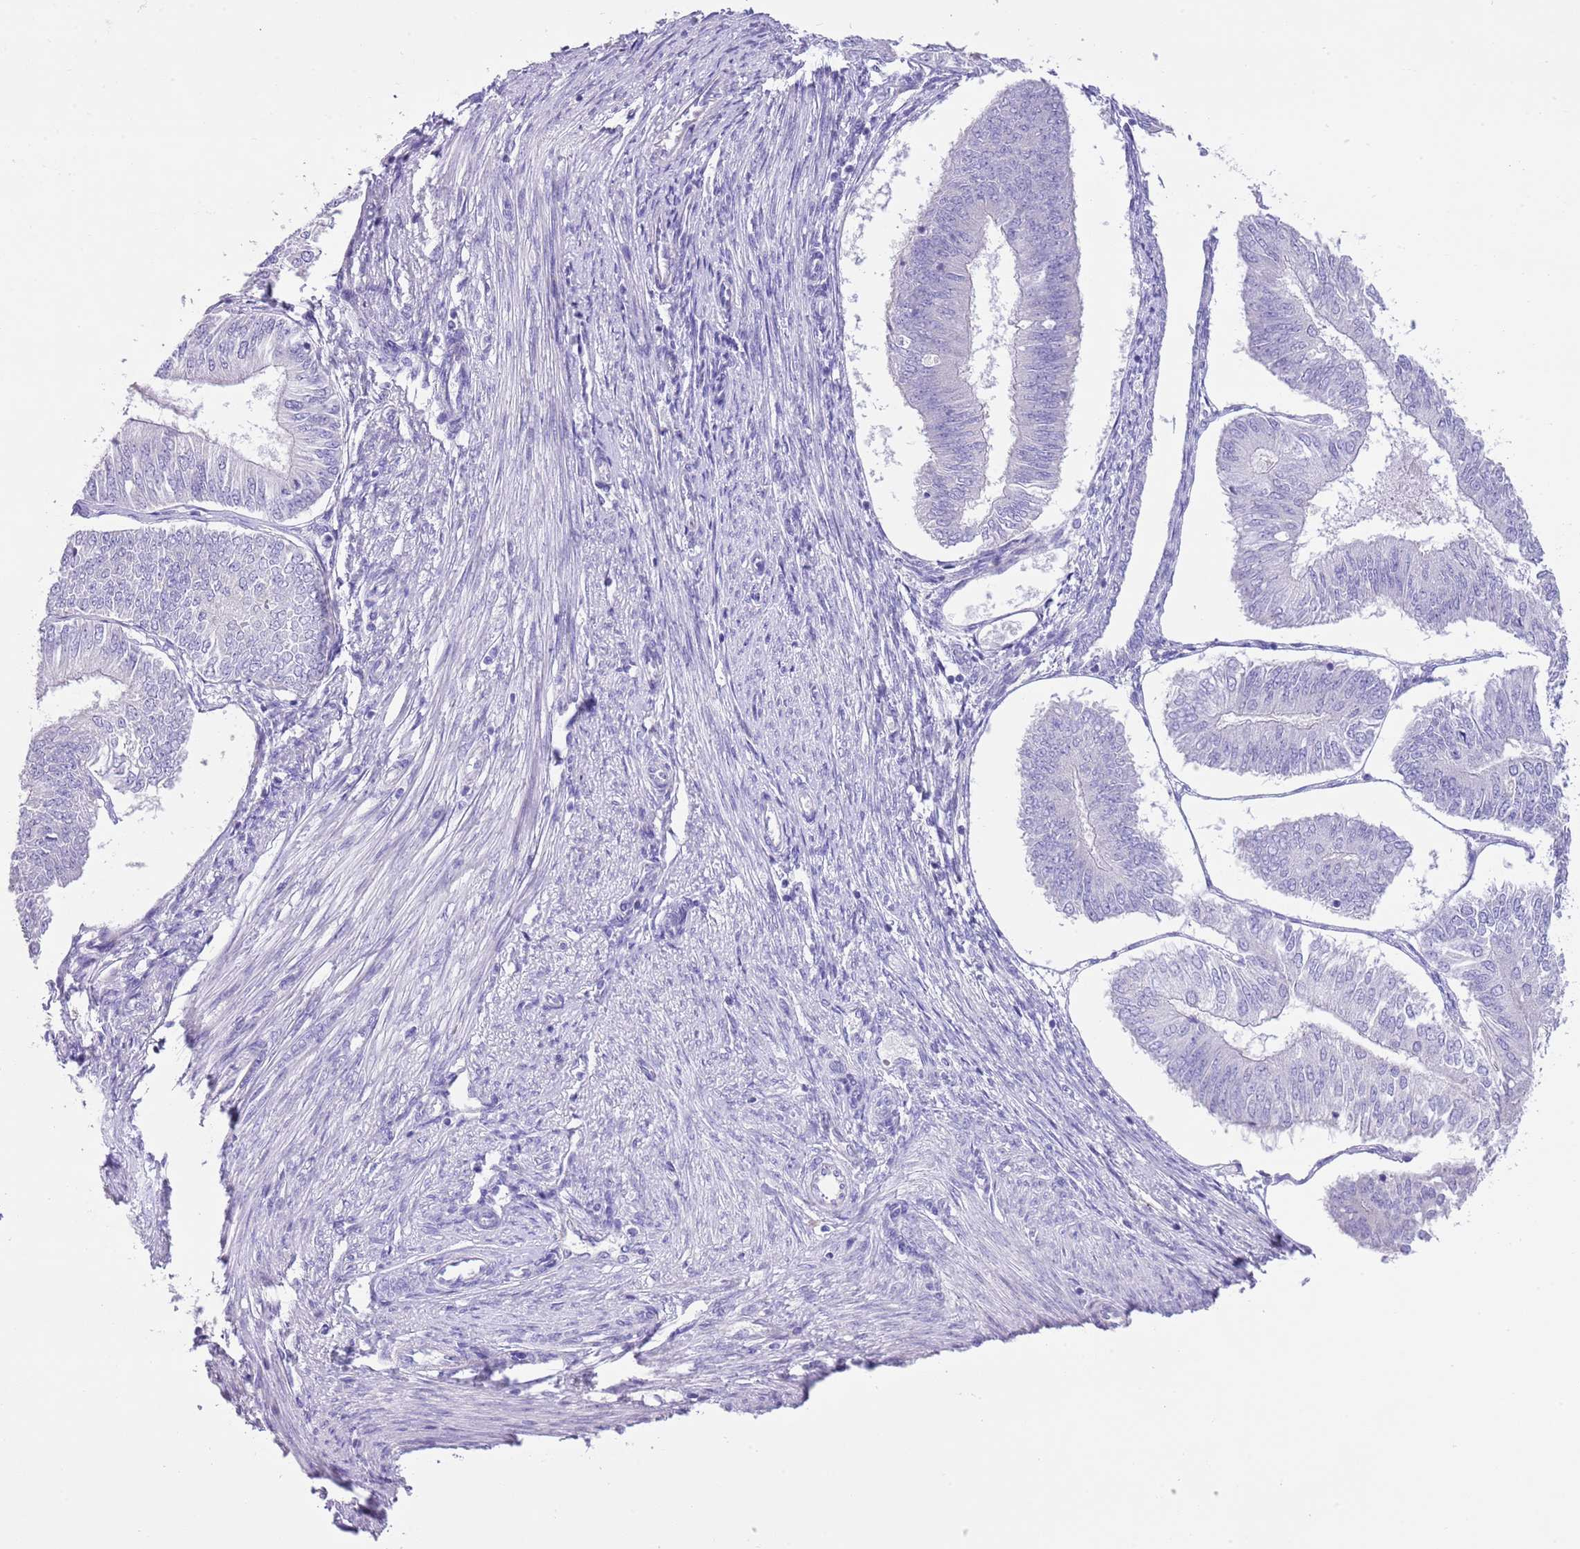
{"staining": {"intensity": "negative", "quantity": "none", "location": "none"}, "tissue": "endometrial cancer", "cell_type": "Tumor cells", "image_type": "cancer", "snomed": [{"axis": "morphology", "description": "Adenocarcinoma, NOS"}, {"axis": "topography", "description": "Endometrium"}], "caption": "Tumor cells show no significant staining in endometrial cancer.", "gene": "CLEC2A", "patient": {"sex": "female", "age": 58}}